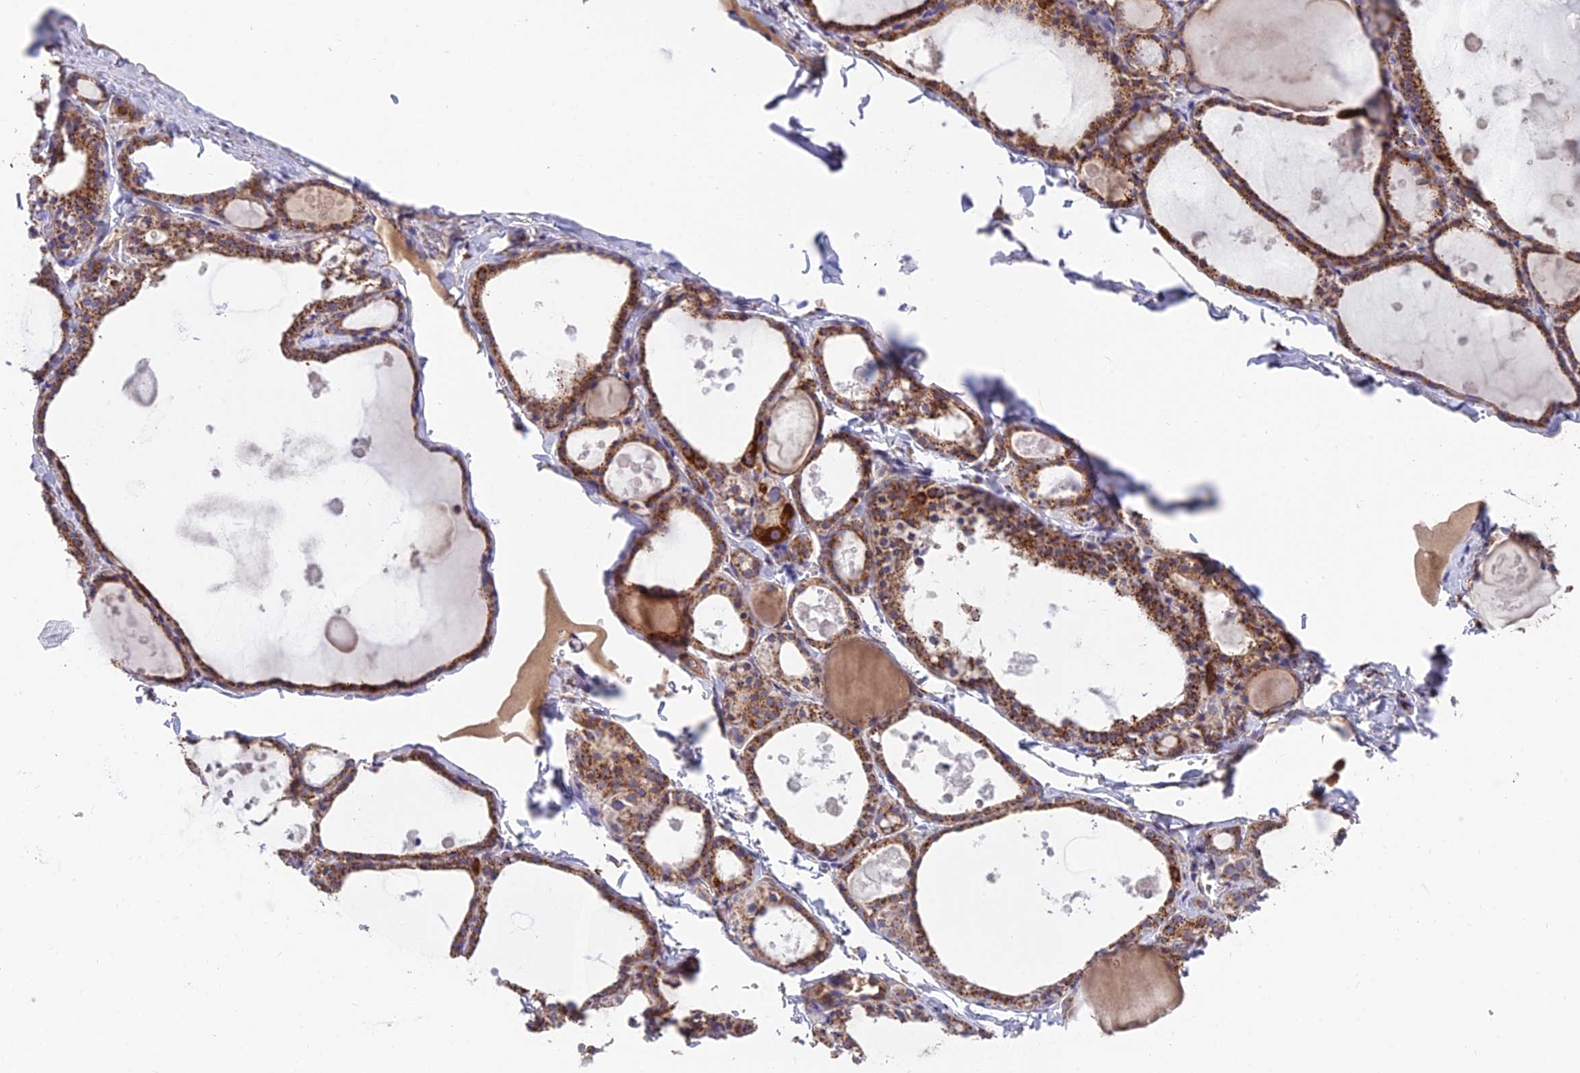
{"staining": {"intensity": "strong", "quantity": ">75%", "location": "cytoplasmic/membranous"}, "tissue": "thyroid gland", "cell_type": "Glandular cells", "image_type": "normal", "snomed": [{"axis": "morphology", "description": "Normal tissue, NOS"}, {"axis": "topography", "description": "Thyroid gland"}], "caption": "Immunohistochemistry (IHC) (DAB) staining of unremarkable thyroid gland displays strong cytoplasmic/membranous protein positivity in approximately >75% of glandular cells. (Brightfield microscopy of DAB IHC at high magnification).", "gene": "TIGD6", "patient": {"sex": "male", "age": 56}}